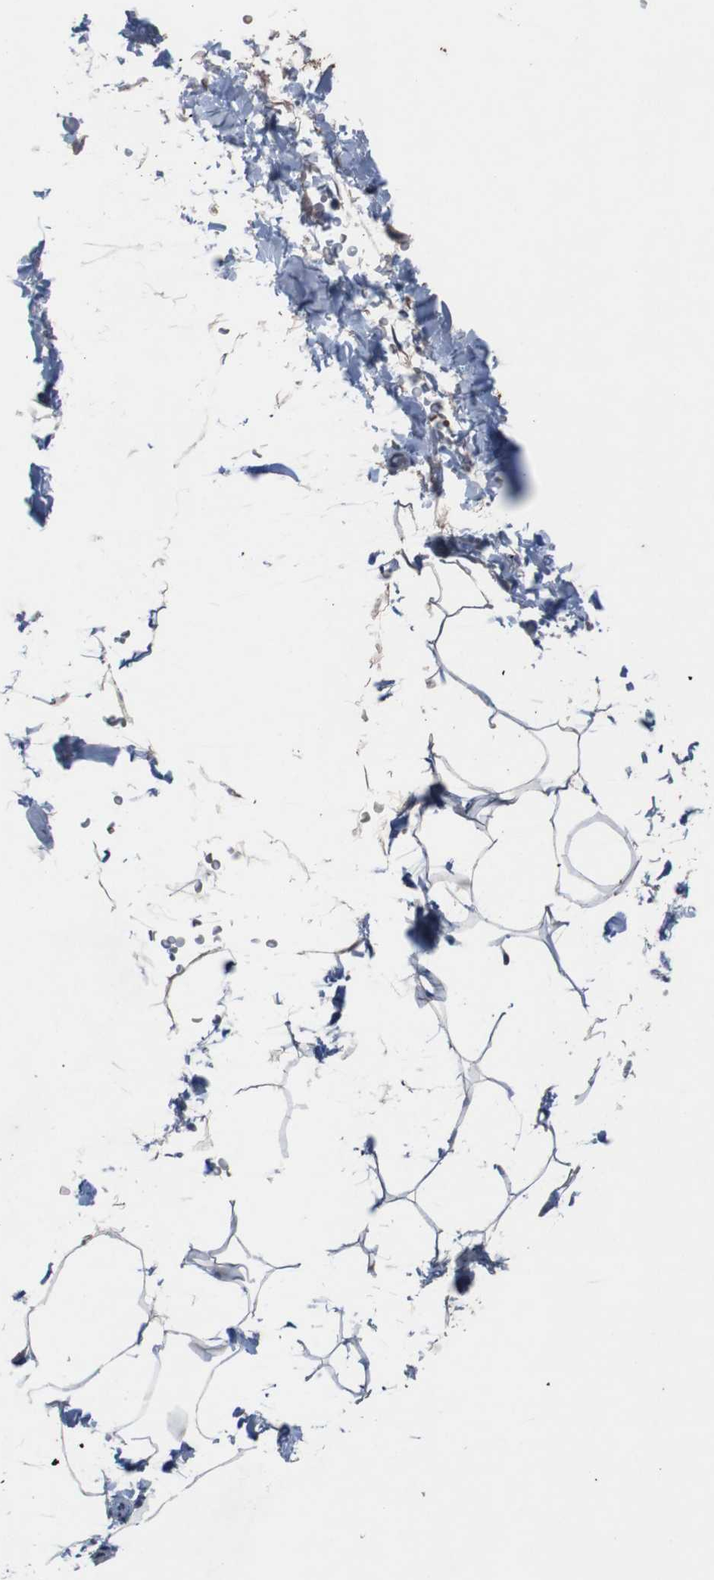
{"staining": {"intensity": "negative", "quantity": "none", "location": "none"}, "tissue": "adipose tissue", "cell_type": "Adipocytes", "image_type": "normal", "snomed": [{"axis": "morphology", "description": "Normal tissue, NOS"}, {"axis": "topography", "description": "Vascular tissue"}], "caption": "Adipose tissue stained for a protein using immunohistochemistry reveals no positivity adipocytes.", "gene": "MUTYH", "patient": {"sex": "male", "age": 41}}